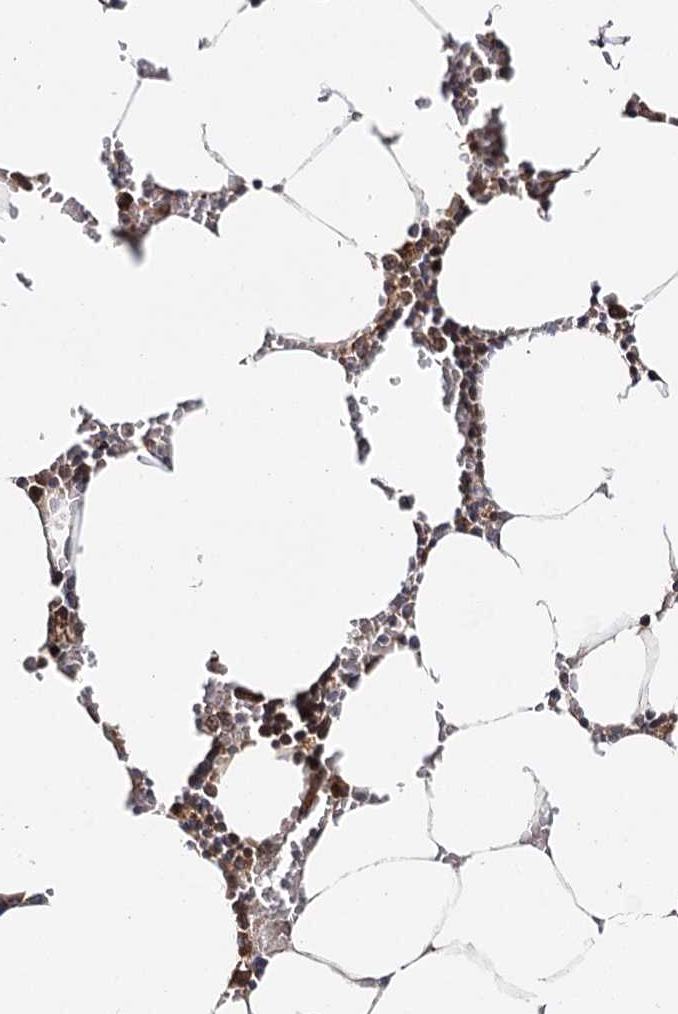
{"staining": {"intensity": "strong", "quantity": "25%-75%", "location": "cytoplasmic/membranous"}, "tissue": "bone marrow", "cell_type": "Hematopoietic cells", "image_type": "normal", "snomed": [{"axis": "morphology", "description": "Normal tissue, NOS"}, {"axis": "topography", "description": "Bone marrow"}], "caption": "Hematopoietic cells show strong cytoplasmic/membranous staining in about 25%-75% of cells in unremarkable bone marrow.", "gene": "MKNK1", "patient": {"sex": "male", "age": 70}}